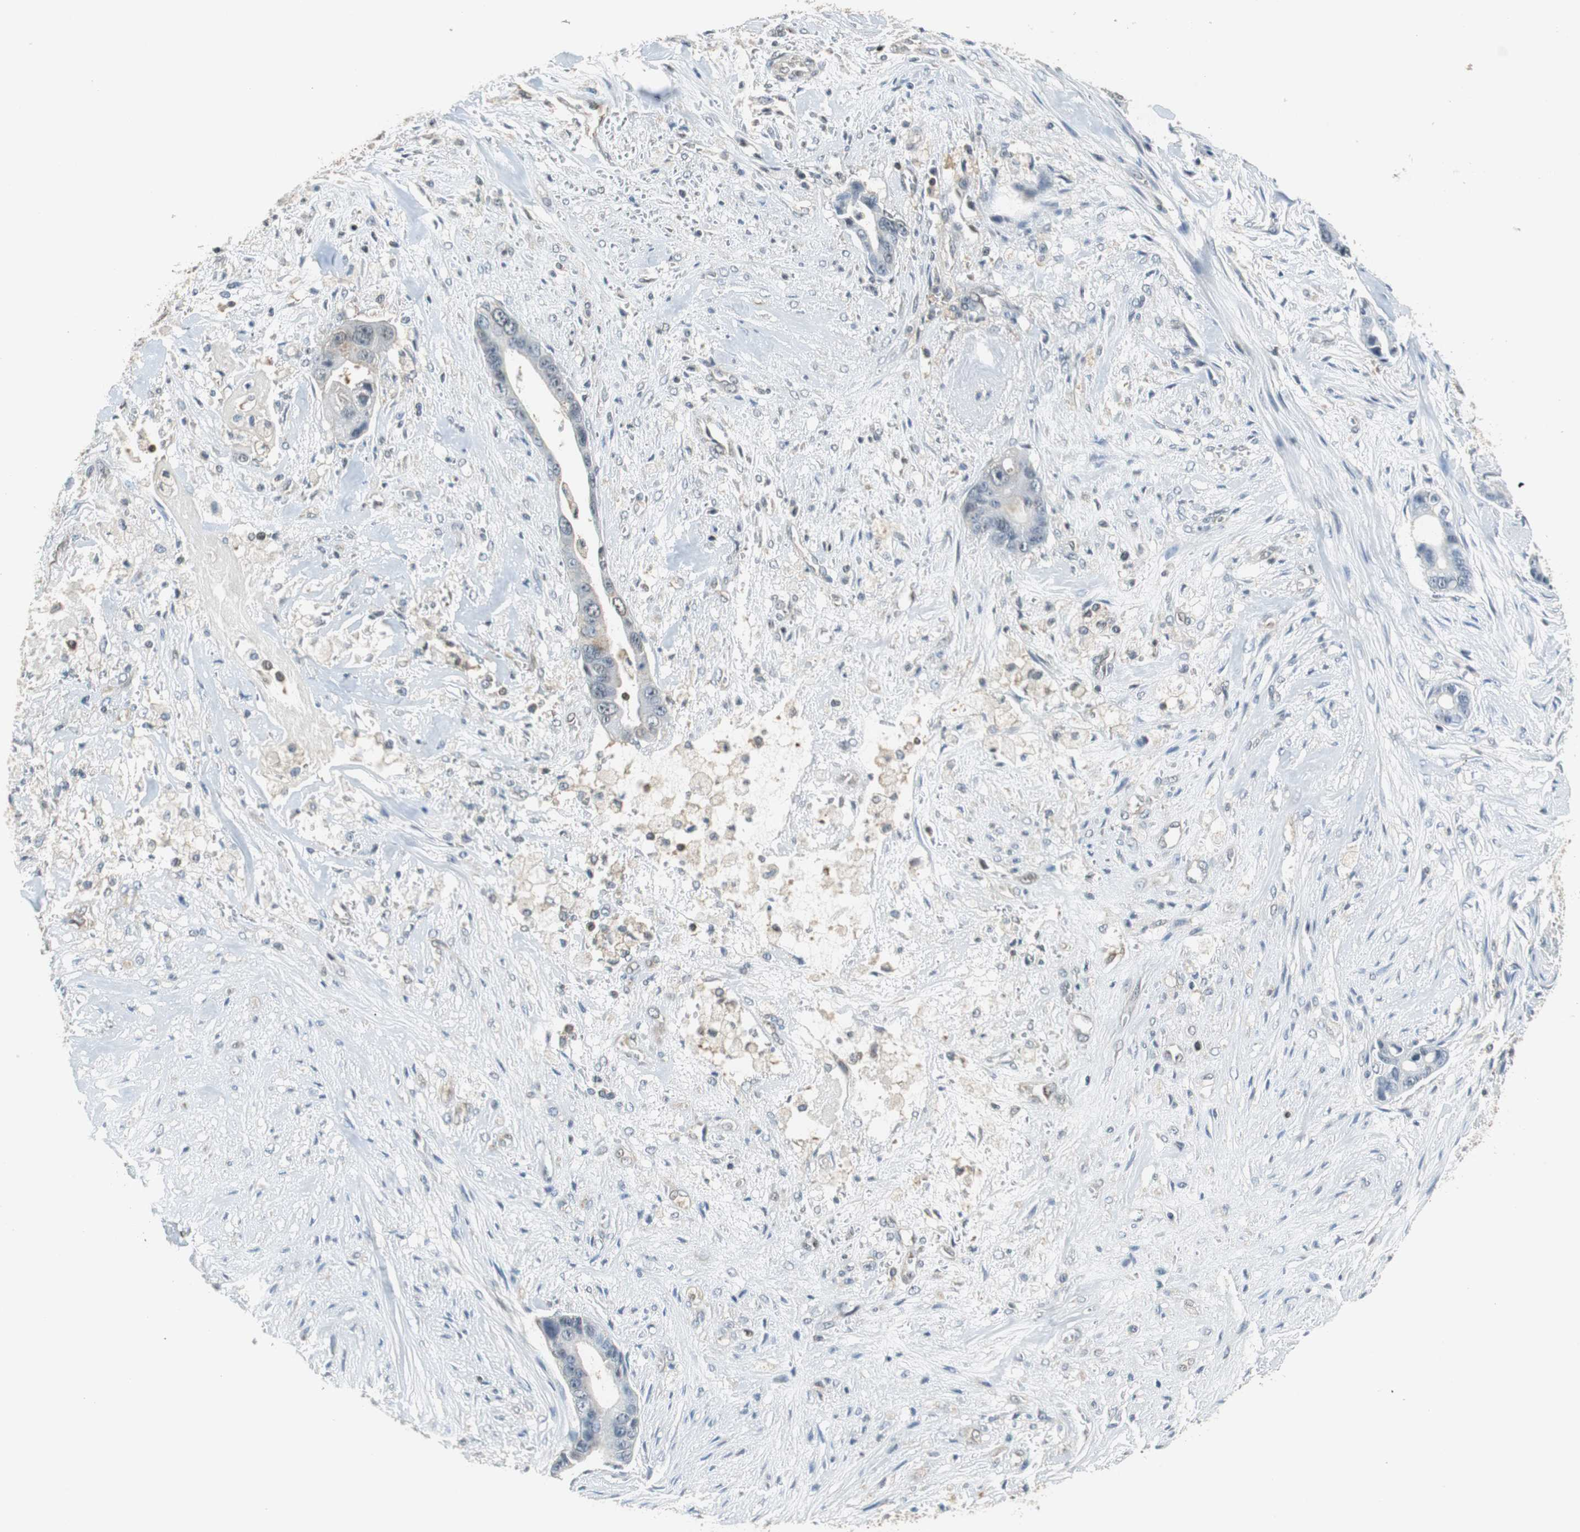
{"staining": {"intensity": "weak", "quantity": "25%-75%", "location": "cytoplasmic/membranous"}, "tissue": "liver cancer", "cell_type": "Tumor cells", "image_type": "cancer", "snomed": [{"axis": "morphology", "description": "Cholangiocarcinoma"}, {"axis": "topography", "description": "Liver"}], "caption": "Protein analysis of liver cancer tissue displays weak cytoplasmic/membranous positivity in about 25%-75% of tumor cells. (DAB = brown stain, brightfield microscopy at high magnification).", "gene": "GSDMD", "patient": {"sex": "female", "age": 55}}